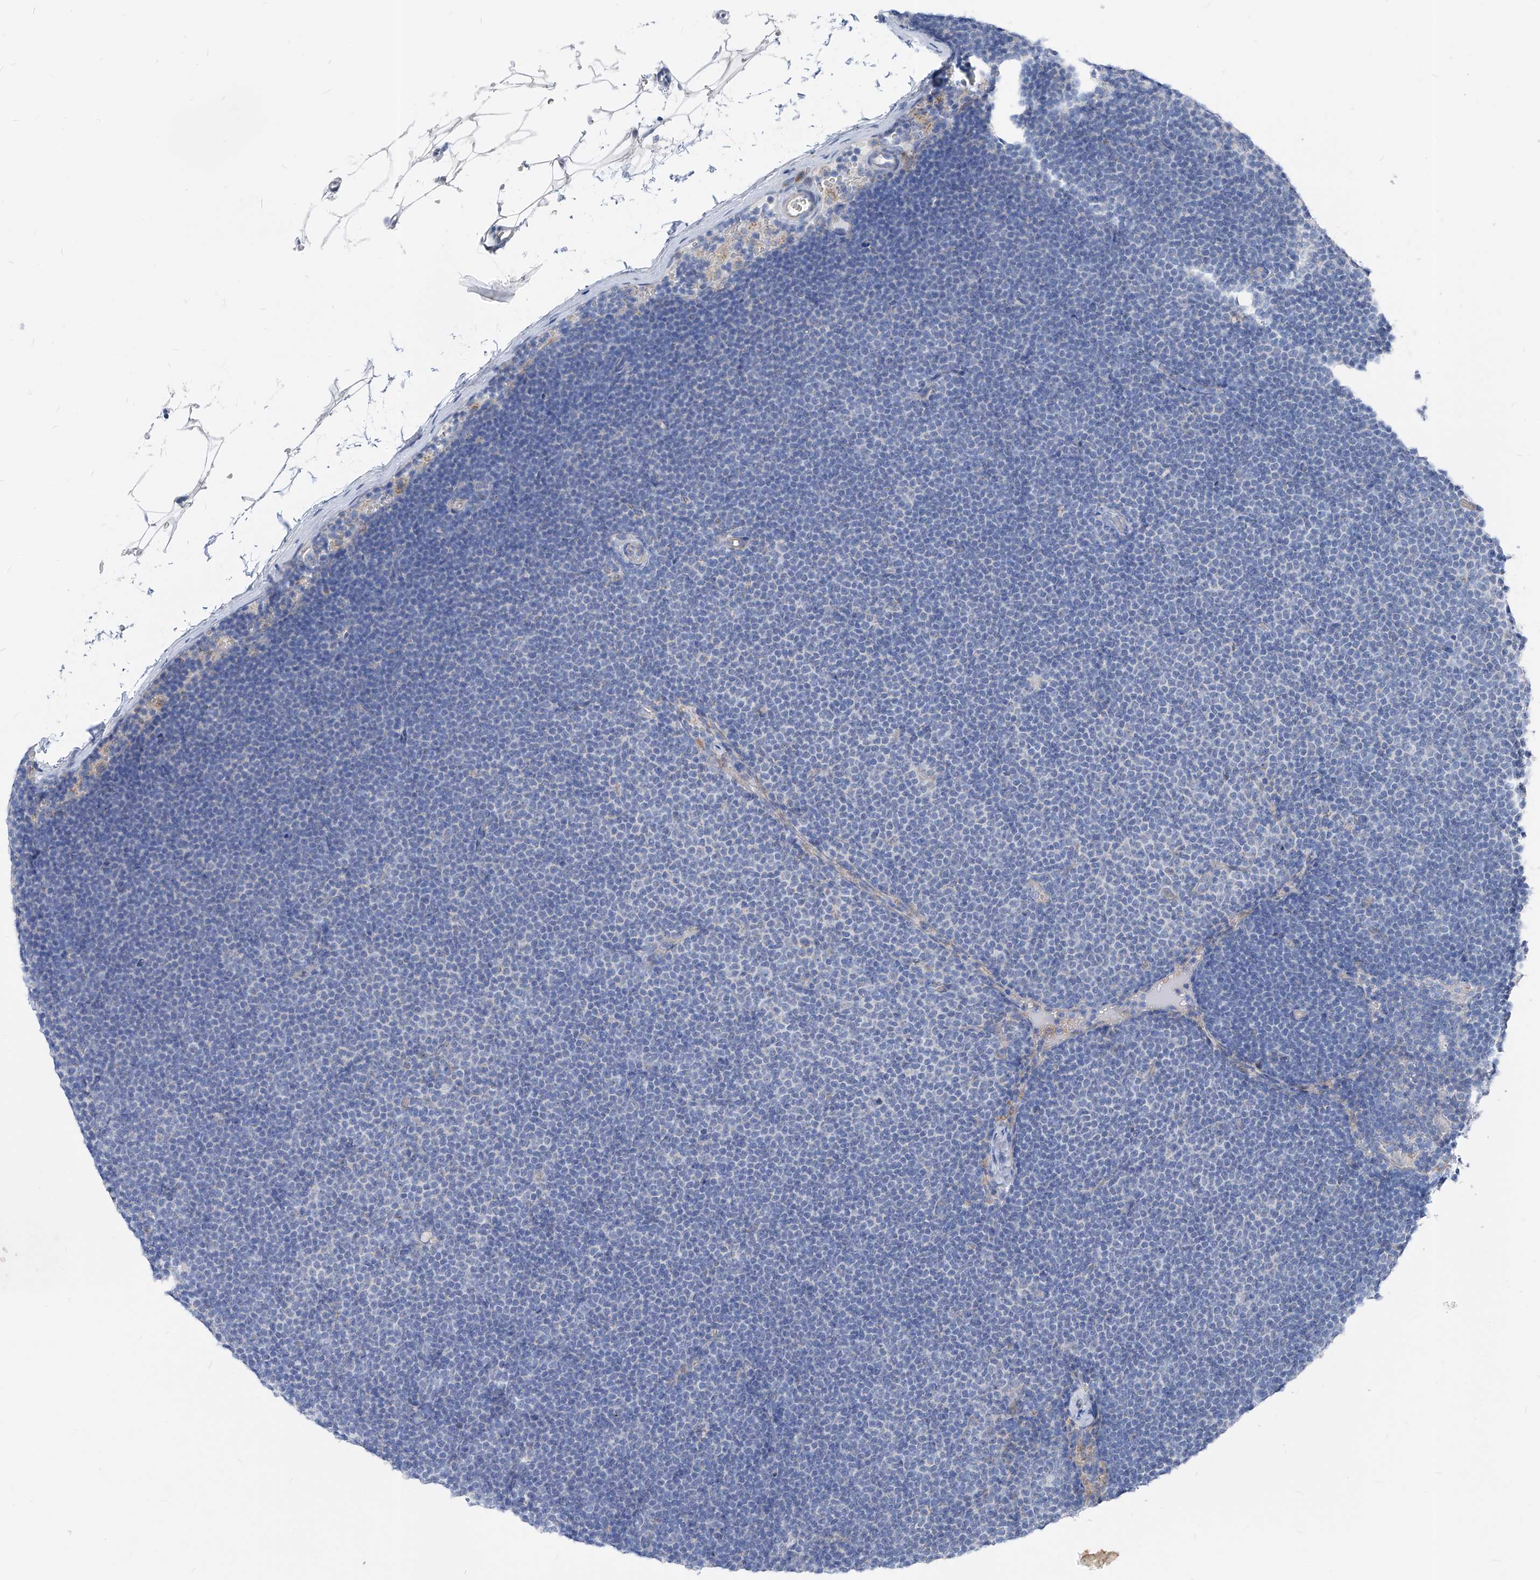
{"staining": {"intensity": "negative", "quantity": "none", "location": "none"}, "tissue": "lymphoma", "cell_type": "Tumor cells", "image_type": "cancer", "snomed": [{"axis": "morphology", "description": "Malignant lymphoma, non-Hodgkin's type, Low grade"}, {"axis": "topography", "description": "Lymph node"}], "caption": "Protein analysis of lymphoma displays no significant staining in tumor cells.", "gene": "AGPS", "patient": {"sex": "female", "age": 53}}